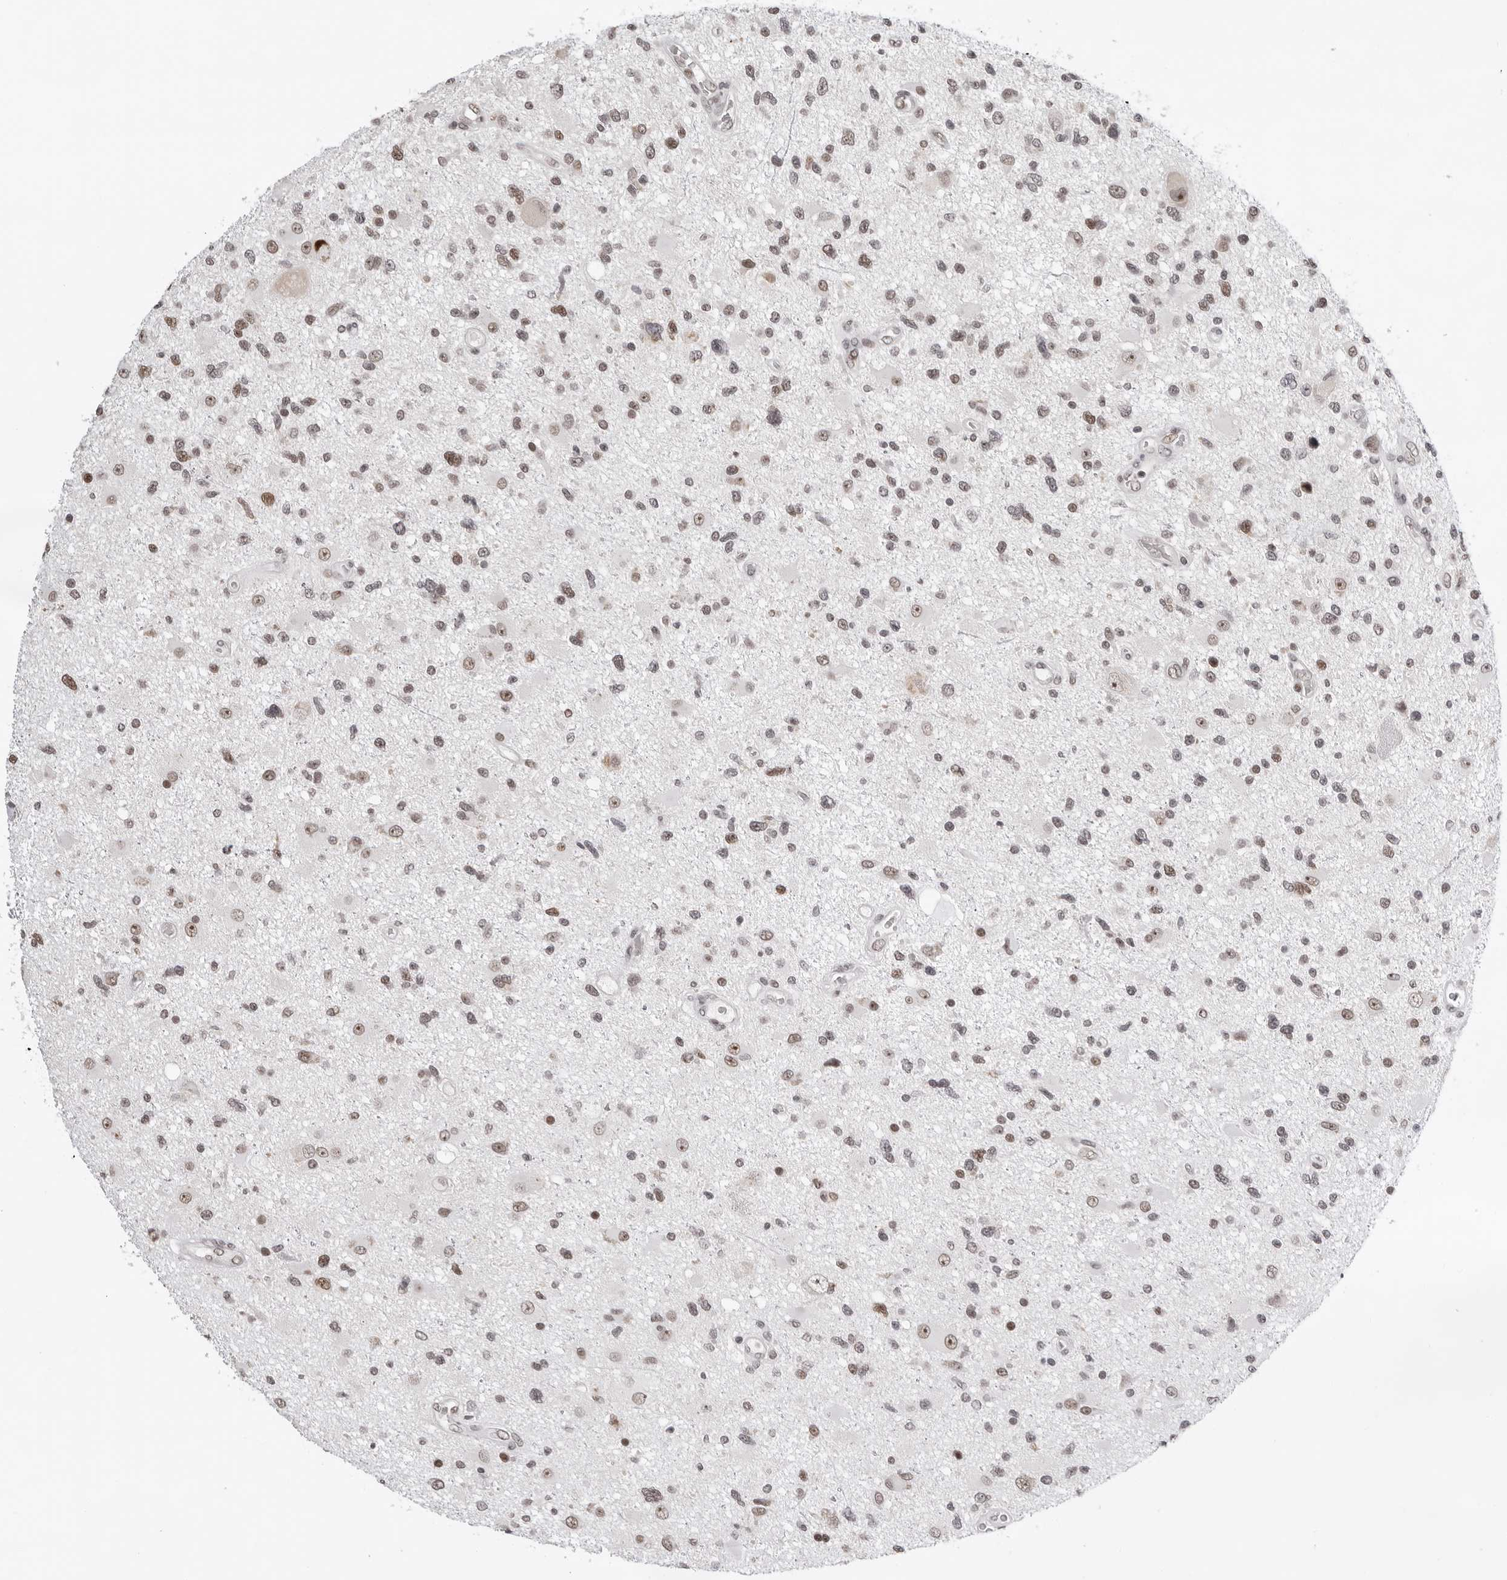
{"staining": {"intensity": "moderate", "quantity": ">75%", "location": "nuclear"}, "tissue": "glioma", "cell_type": "Tumor cells", "image_type": "cancer", "snomed": [{"axis": "morphology", "description": "Glioma, malignant, High grade"}, {"axis": "topography", "description": "Brain"}], "caption": "Protein analysis of glioma tissue displays moderate nuclear expression in about >75% of tumor cells. (IHC, brightfield microscopy, high magnification).", "gene": "USP1", "patient": {"sex": "male", "age": 33}}